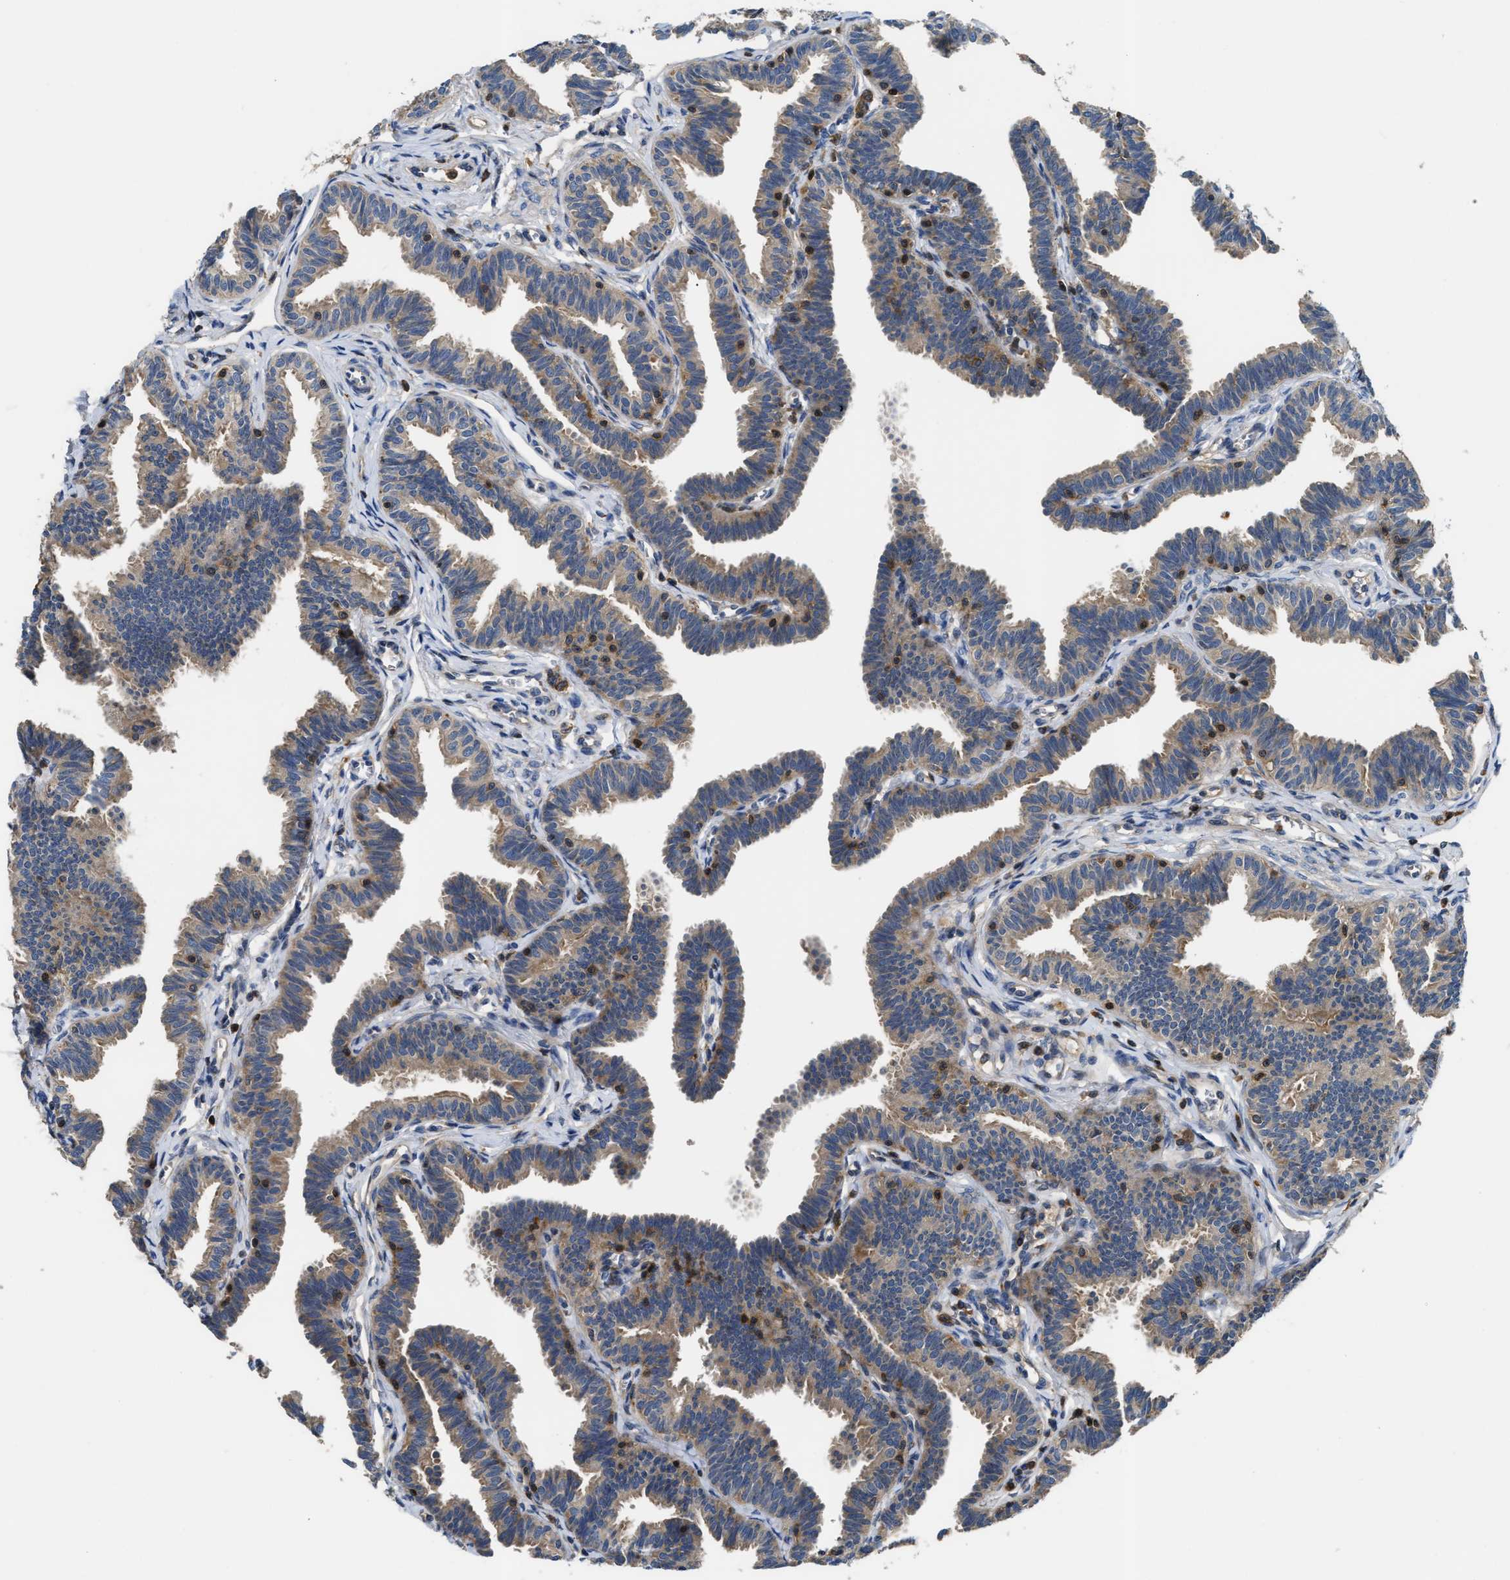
{"staining": {"intensity": "weak", "quantity": ">75%", "location": "cytoplasmic/membranous"}, "tissue": "fallopian tube", "cell_type": "Glandular cells", "image_type": "normal", "snomed": [{"axis": "morphology", "description": "Normal tissue, NOS"}, {"axis": "topography", "description": "Fallopian tube"}, {"axis": "topography", "description": "Ovary"}], "caption": "Immunohistochemical staining of benign fallopian tube reveals low levels of weak cytoplasmic/membranous staining in approximately >75% of glandular cells. The protein of interest is shown in brown color, while the nuclei are stained blue.", "gene": "OSTF1", "patient": {"sex": "female", "age": 23}}